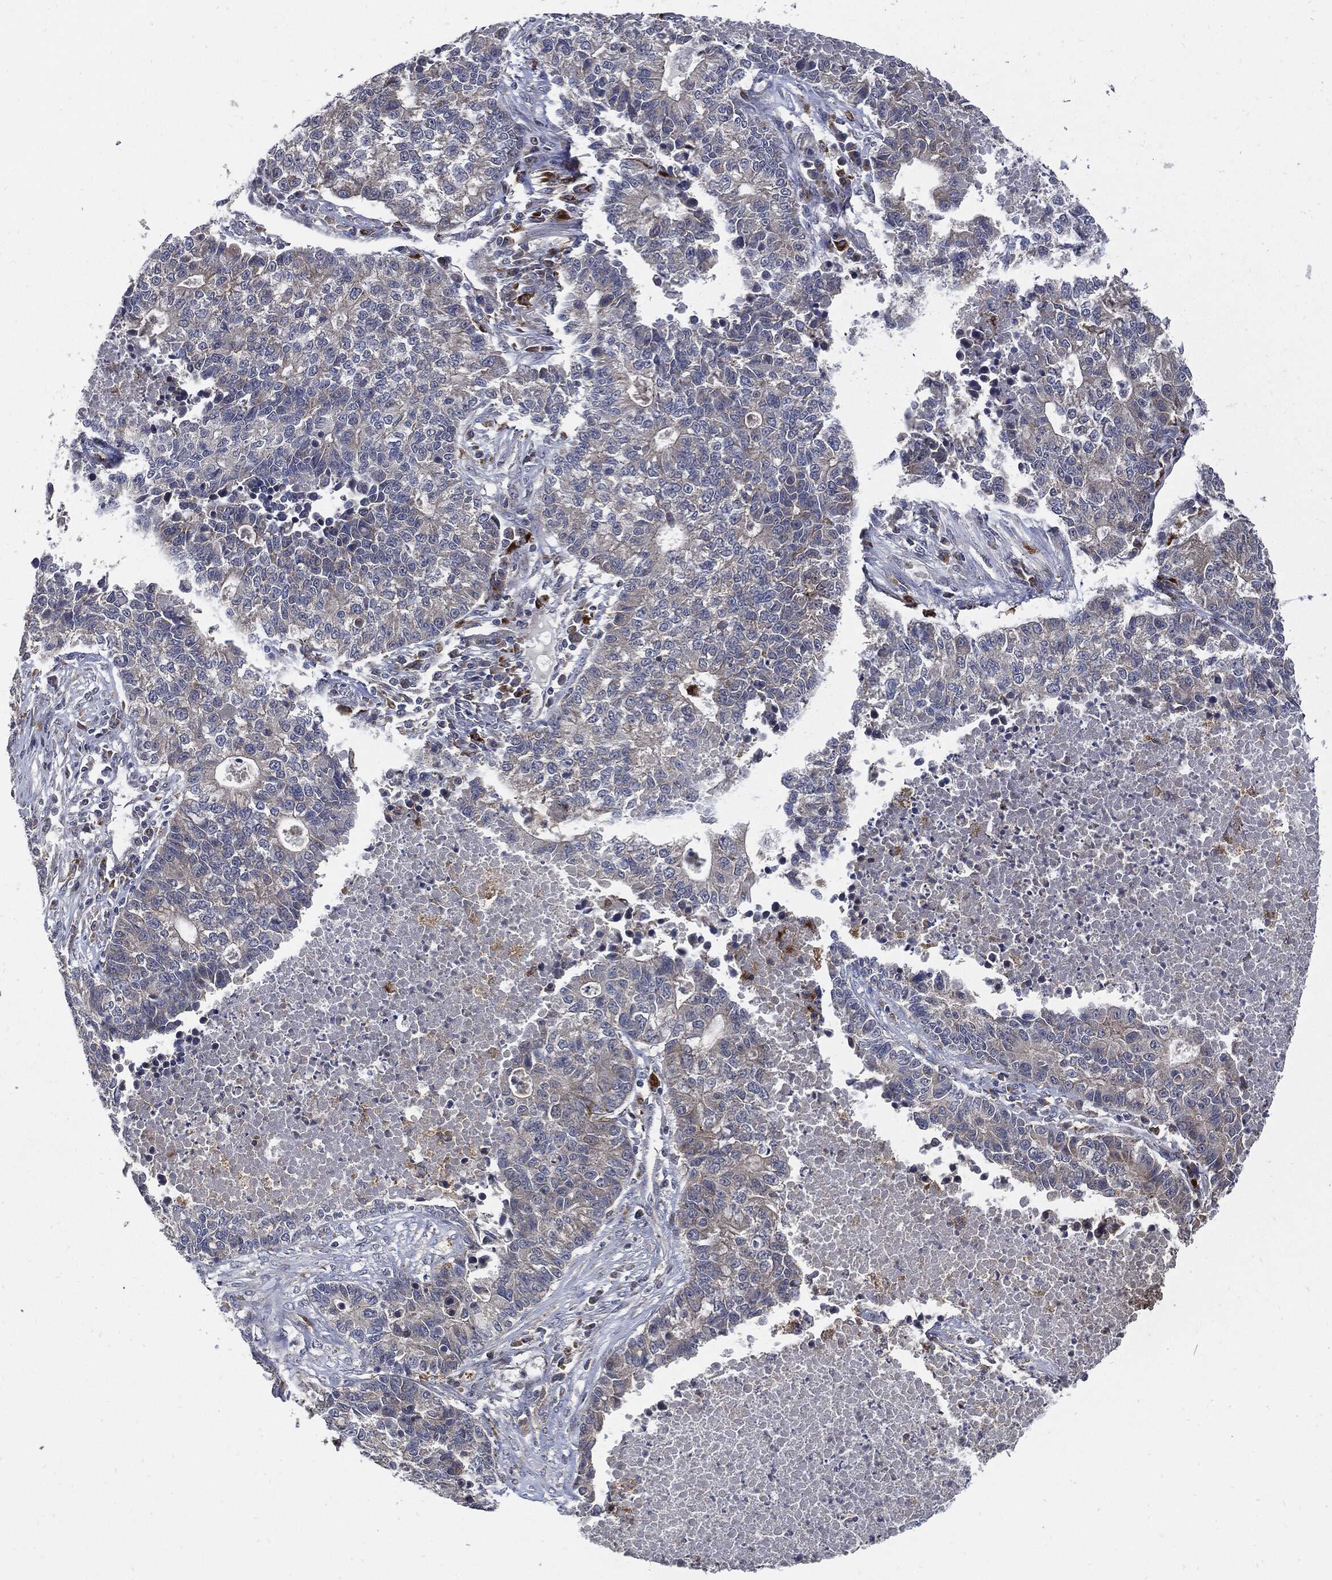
{"staining": {"intensity": "negative", "quantity": "none", "location": "none"}, "tissue": "lung cancer", "cell_type": "Tumor cells", "image_type": "cancer", "snomed": [{"axis": "morphology", "description": "Adenocarcinoma, NOS"}, {"axis": "topography", "description": "Lung"}], "caption": "High magnification brightfield microscopy of adenocarcinoma (lung) stained with DAB (3,3'-diaminobenzidine) (brown) and counterstained with hematoxylin (blue): tumor cells show no significant expression. (DAB immunohistochemistry visualized using brightfield microscopy, high magnification).", "gene": "SLC31A2", "patient": {"sex": "male", "age": 57}}